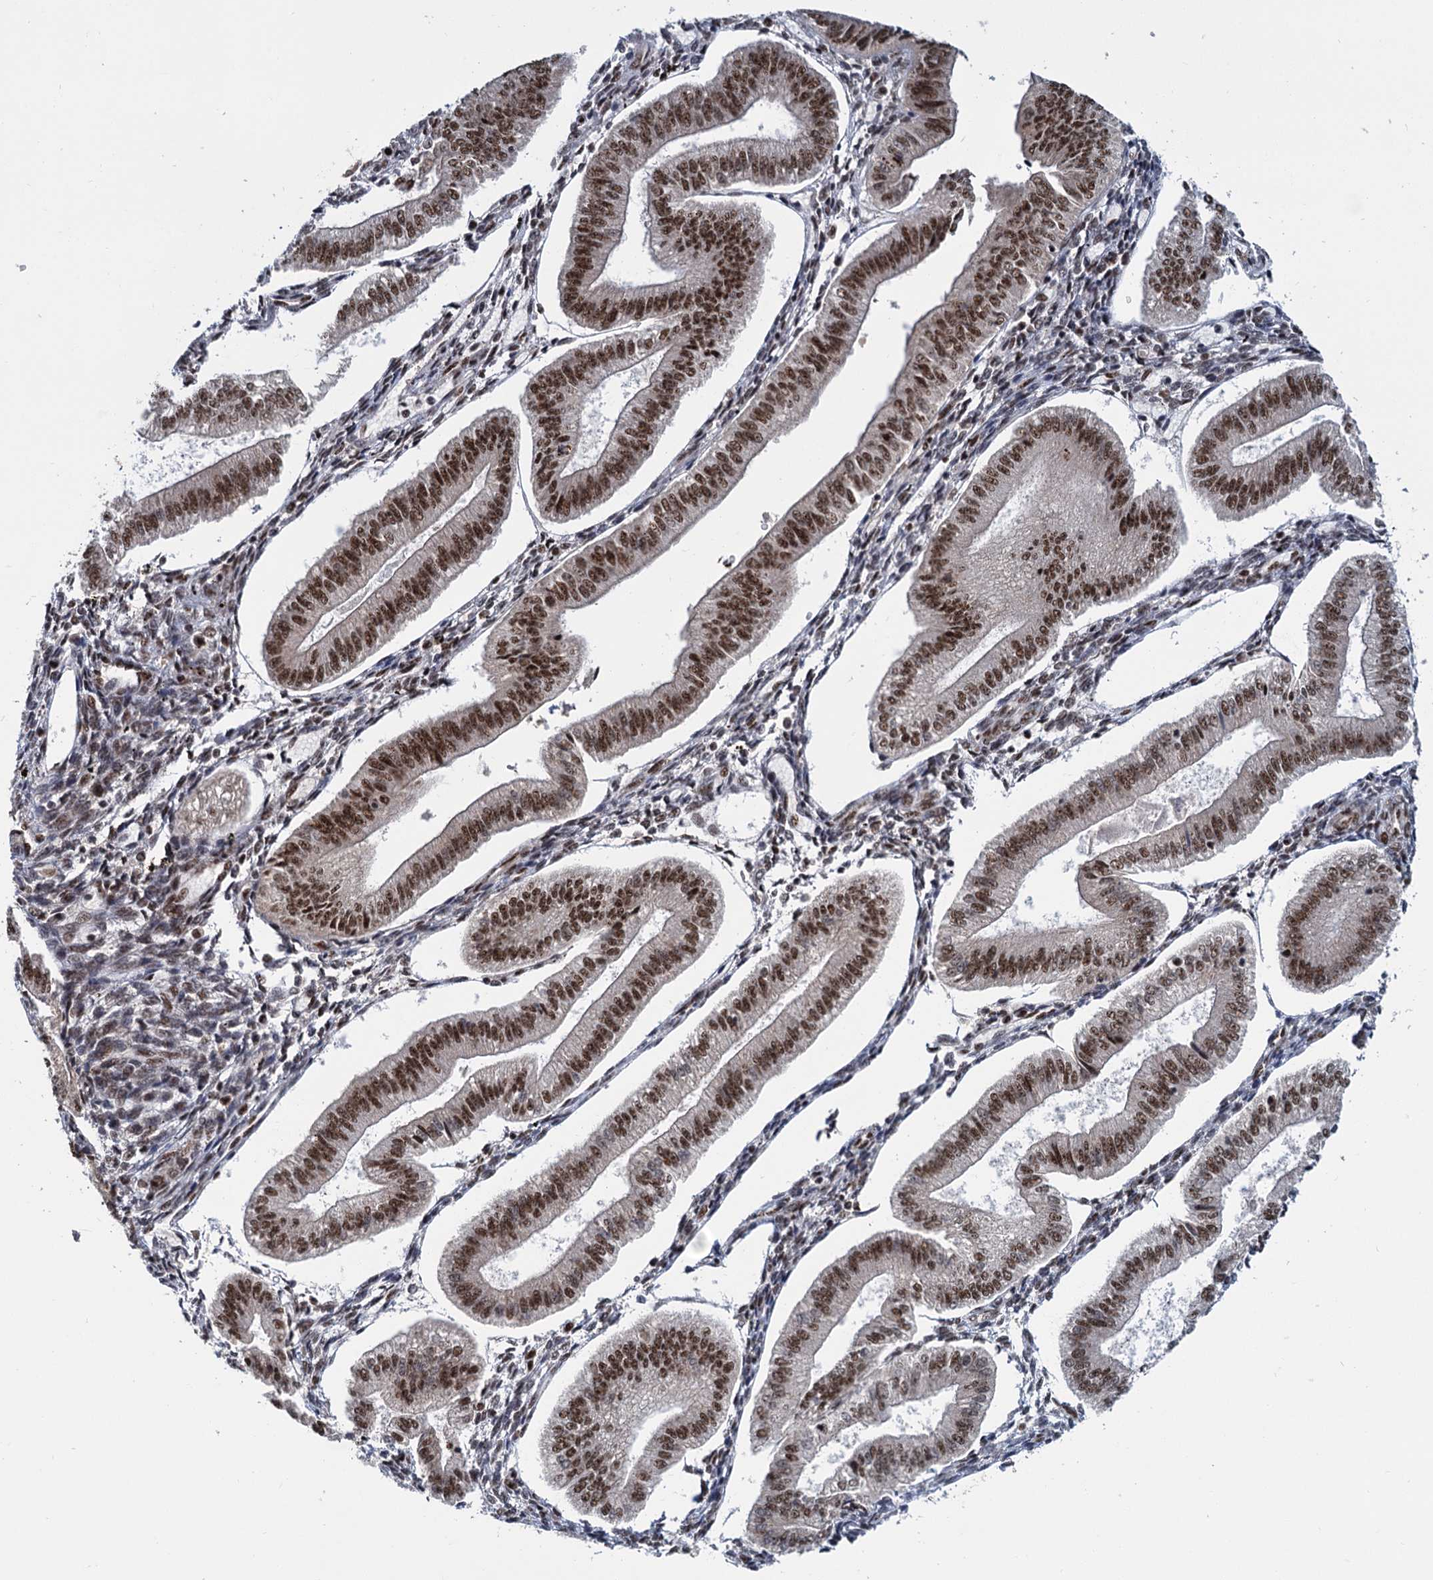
{"staining": {"intensity": "moderate", "quantity": "<25%", "location": "nuclear"}, "tissue": "endometrium", "cell_type": "Cells in endometrial stroma", "image_type": "normal", "snomed": [{"axis": "morphology", "description": "Normal tissue, NOS"}, {"axis": "topography", "description": "Endometrium"}], "caption": "Endometrium stained with a brown dye reveals moderate nuclear positive staining in approximately <25% of cells in endometrial stroma.", "gene": "WBP4", "patient": {"sex": "female", "age": 34}}